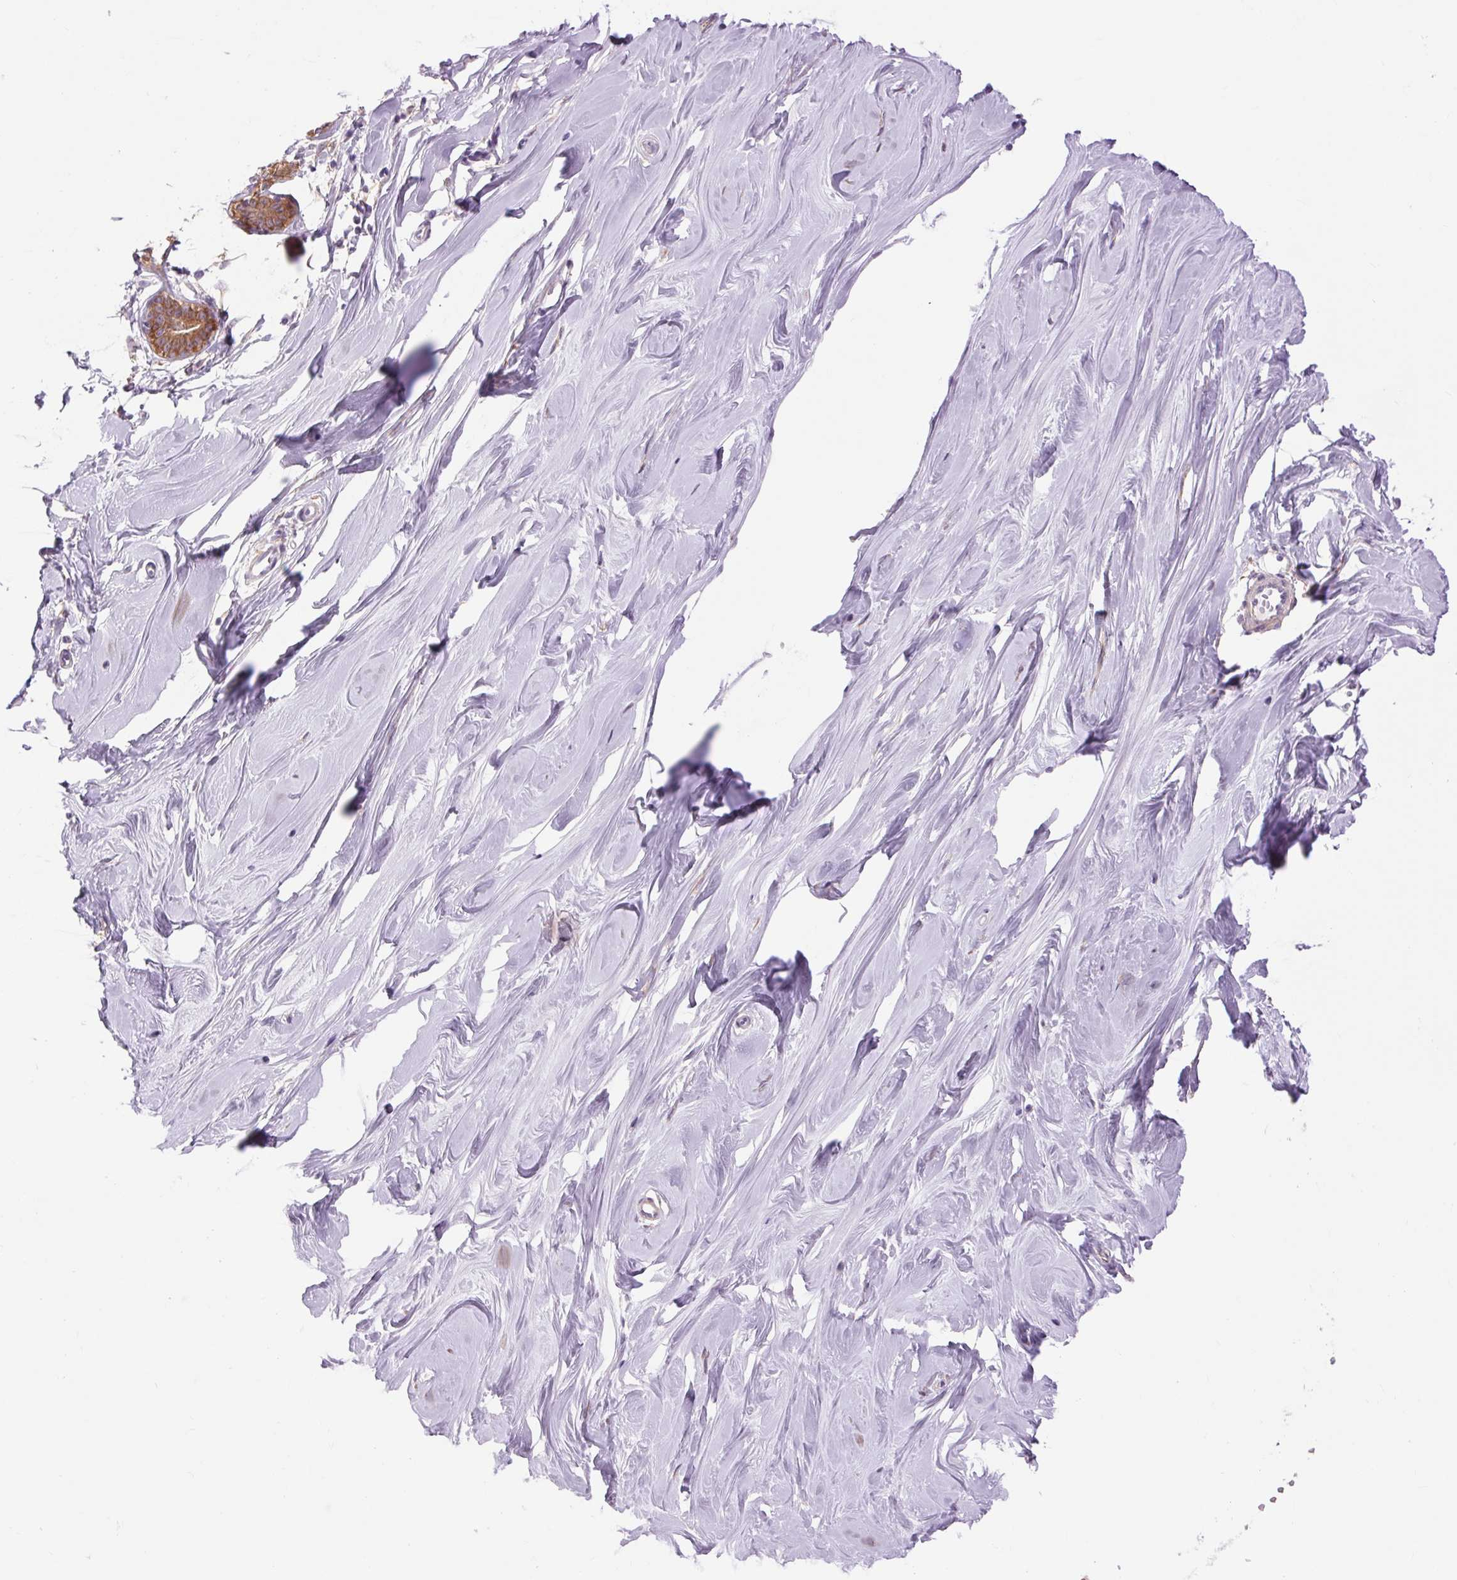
{"staining": {"intensity": "weak", "quantity": "<25%", "location": "cytoplasmic/membranous"}, "tissue": "breast", "cell_type": "Adipocytes", "image_type": "normal", "snomed": [{"axis": "morphology", "description": "Normal tissue, NOS"}, {"axis": "topography", "description": "Breast"}], "caption": "A high-resolution photomicrograph shows IHC staining of normal breast, which demonstrates no significant expression in adipocytes. The staining was performed using DAB (3,3'-diaminobenzidine) to visualize the protein expression in brown, while the nuclei were stained in blue with hematoxylin (Magnification: 20x).", "gene": "SOWAHC", "patient": {"sex": "female", "age": 27}}